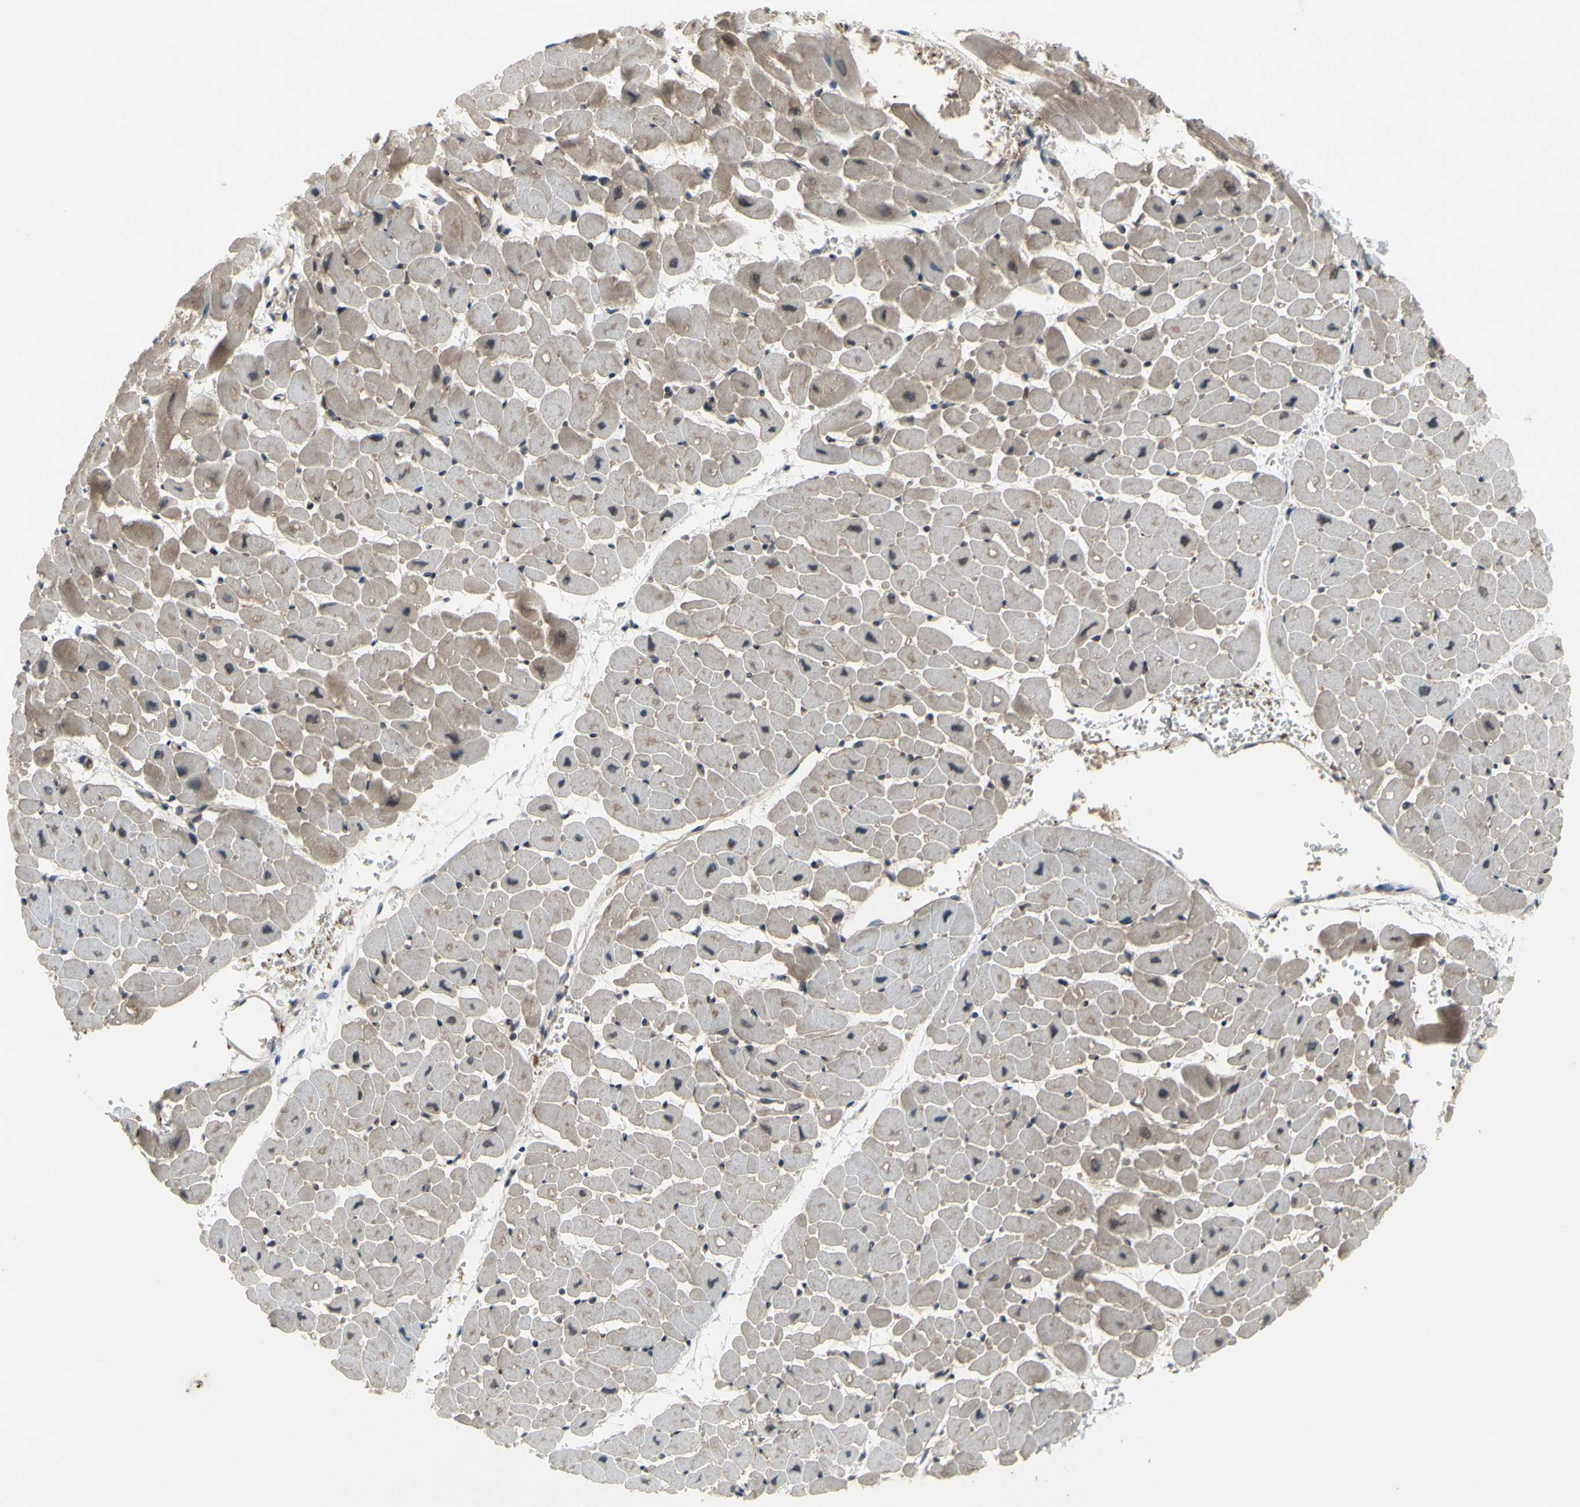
{"staining": {"intensity": "weak", "quantity": ">75%", "location": "cytoplasmic/membranous"}, "tissue": "heart muscle", "cell_type": "Cardiomyocytes", "image_type": "normal", "snomed": [{"axis": "morphology", "description": "Normal tissue, NOS"}, {"axis": "topography", "description": "Heart"}], "caption": "Immunohistochemistry (IHC) (DAB (3,3'-diaminobenzidine)) staining of normal human heart muscle shows weak cytoplasmic/membranous protein positivity in about >75% of cardiomyocytes. The staining was performed using DAB, with brown indicating positive protein expression. Nuclei are stained blue with hematoxylin.", "gene": "TRDMT1", "patient": {"sex": "male", "age": 45}}